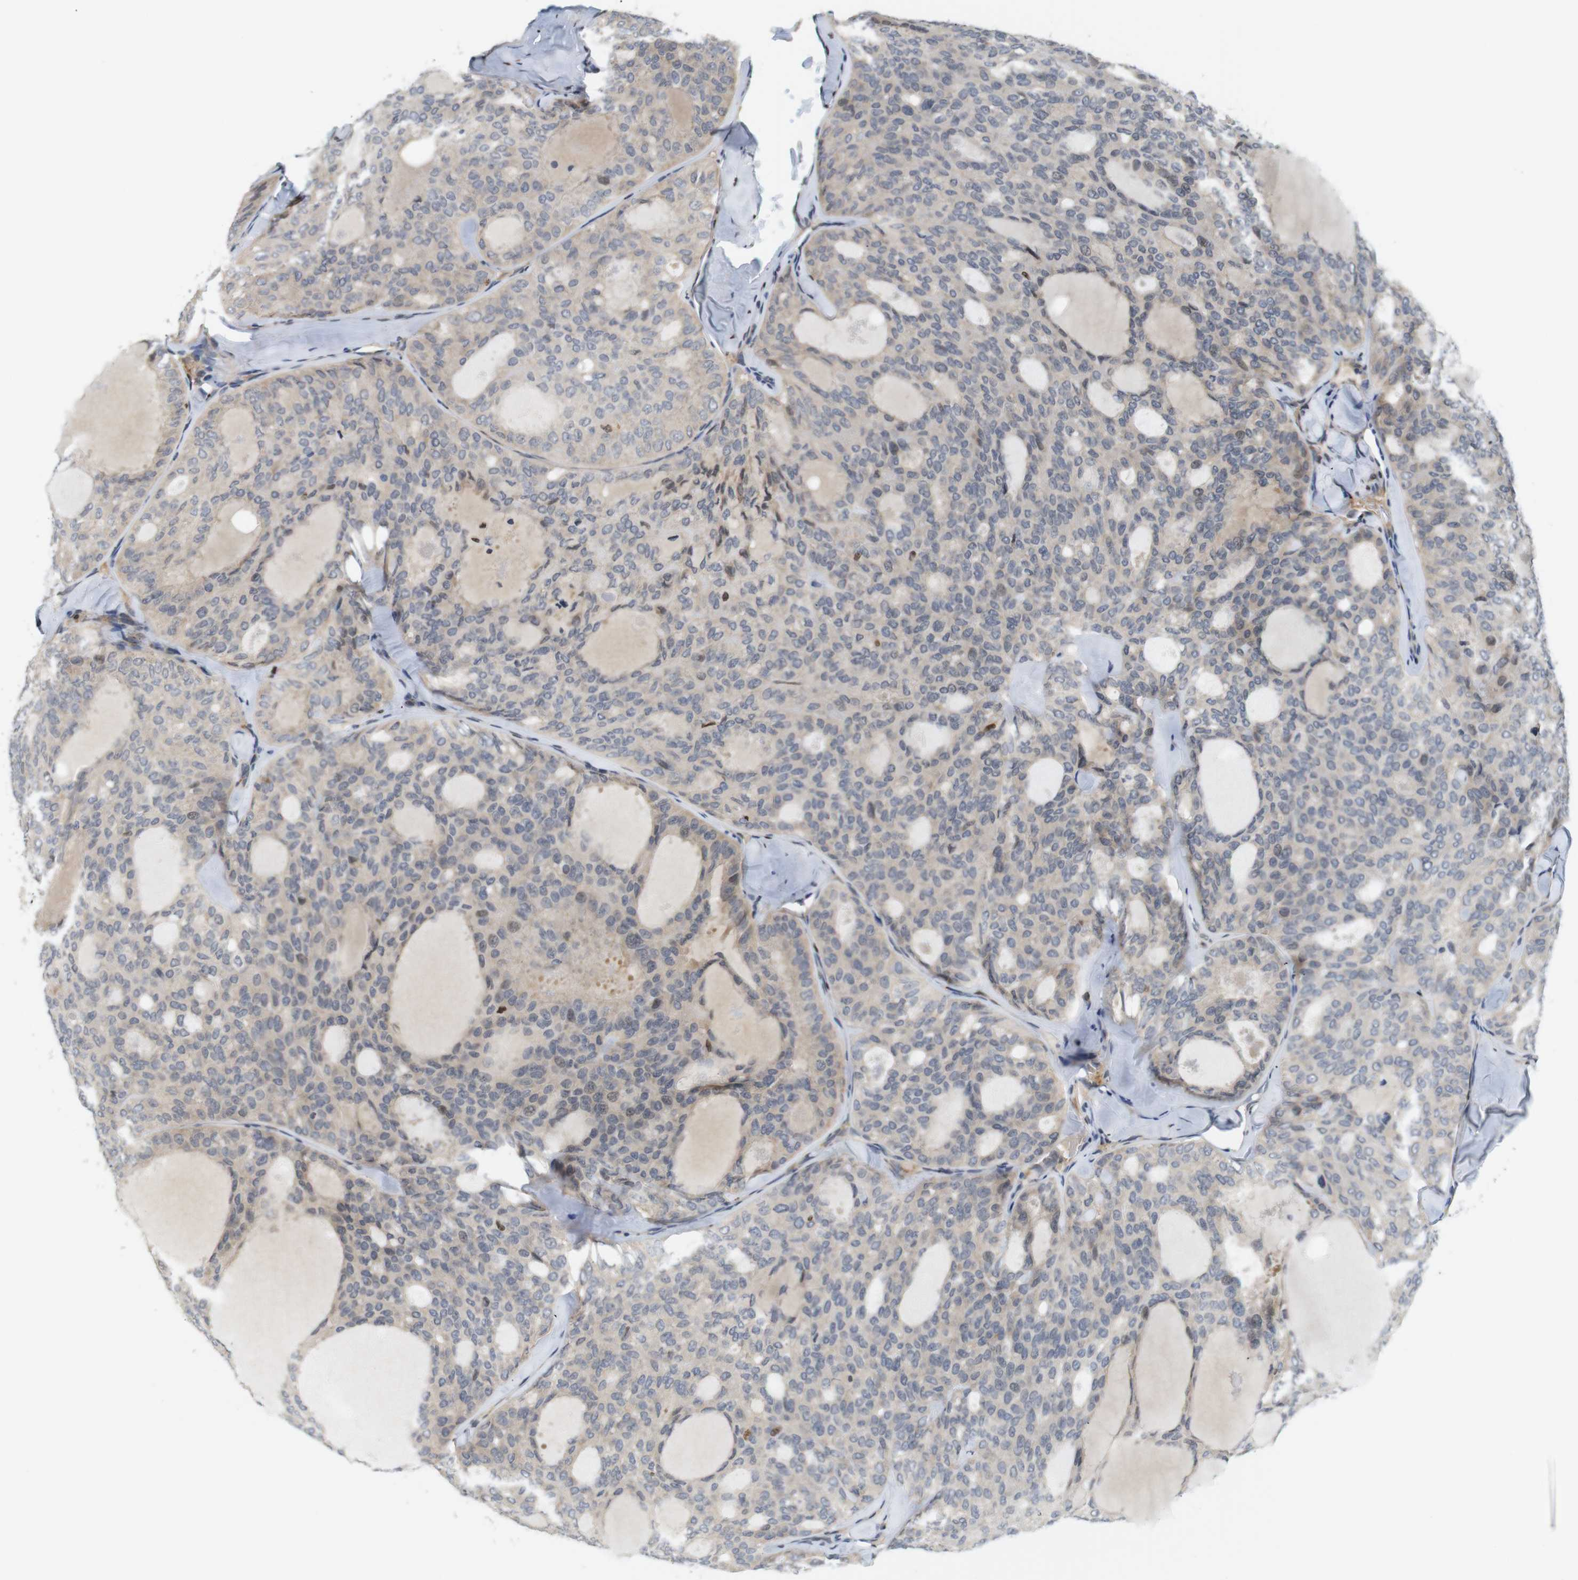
{"staining": {"intensity": "weak", "quantity": "25%-75%", "location": "cytoplasmic/membranous"}, "tissue": "thyroid cancer", "cell_type": "Tumor cells", "image_type": "cancer", "snomed": [{"axis": "morphology", "description": "Follicular adenoma carcinoma, NOS"}, {"axis": "topography", "description": "Thyroid gland"}], "caption": "Immunohistochemistry of human thyroid follicular adenoma carcinoma demonstrates low levels of weak cytoplasmic/membranous expression in approximately 25%-75% of tumor cells.", "gene": "MBD1", "patient": {"sex": "male", "age": 75}}